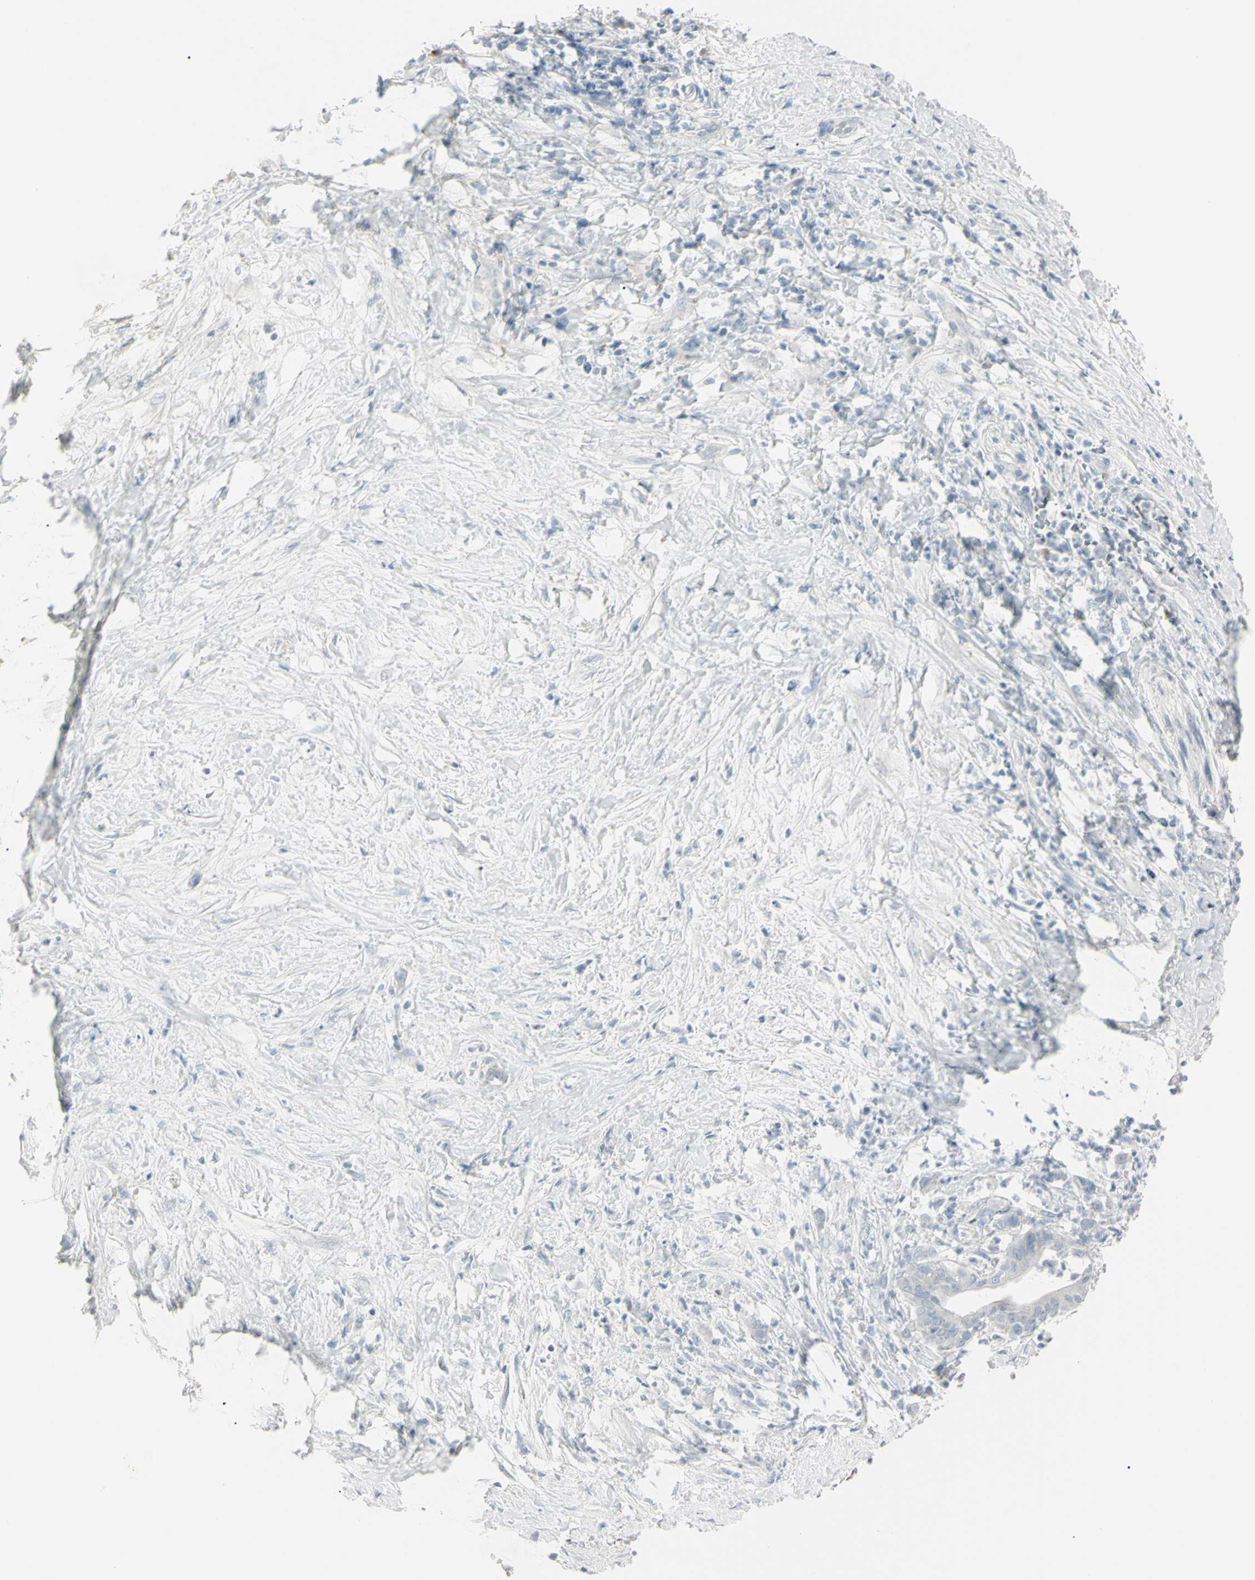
{"staining": {"intensity": "negative", "quantity": "none", "location": "none"}, "tissue": "pancreatic cancer", "cell_type": "Tumor cells", "image_type": "cancer", "snomed": [{"axis": "morphology", "description": "Adenocarcinoma, NOS"}, {"axis": "topography", "description": "Pancreas"}], "caption": "This histopathology image is of adenocarcinoma (pancreatic) stained with IHC to label a protein in brown with the nuclei are counter-stained blue. There is no staining in tumor cells.", "gene": "PIP", "patient": {"sex": "male", "age": 41}}